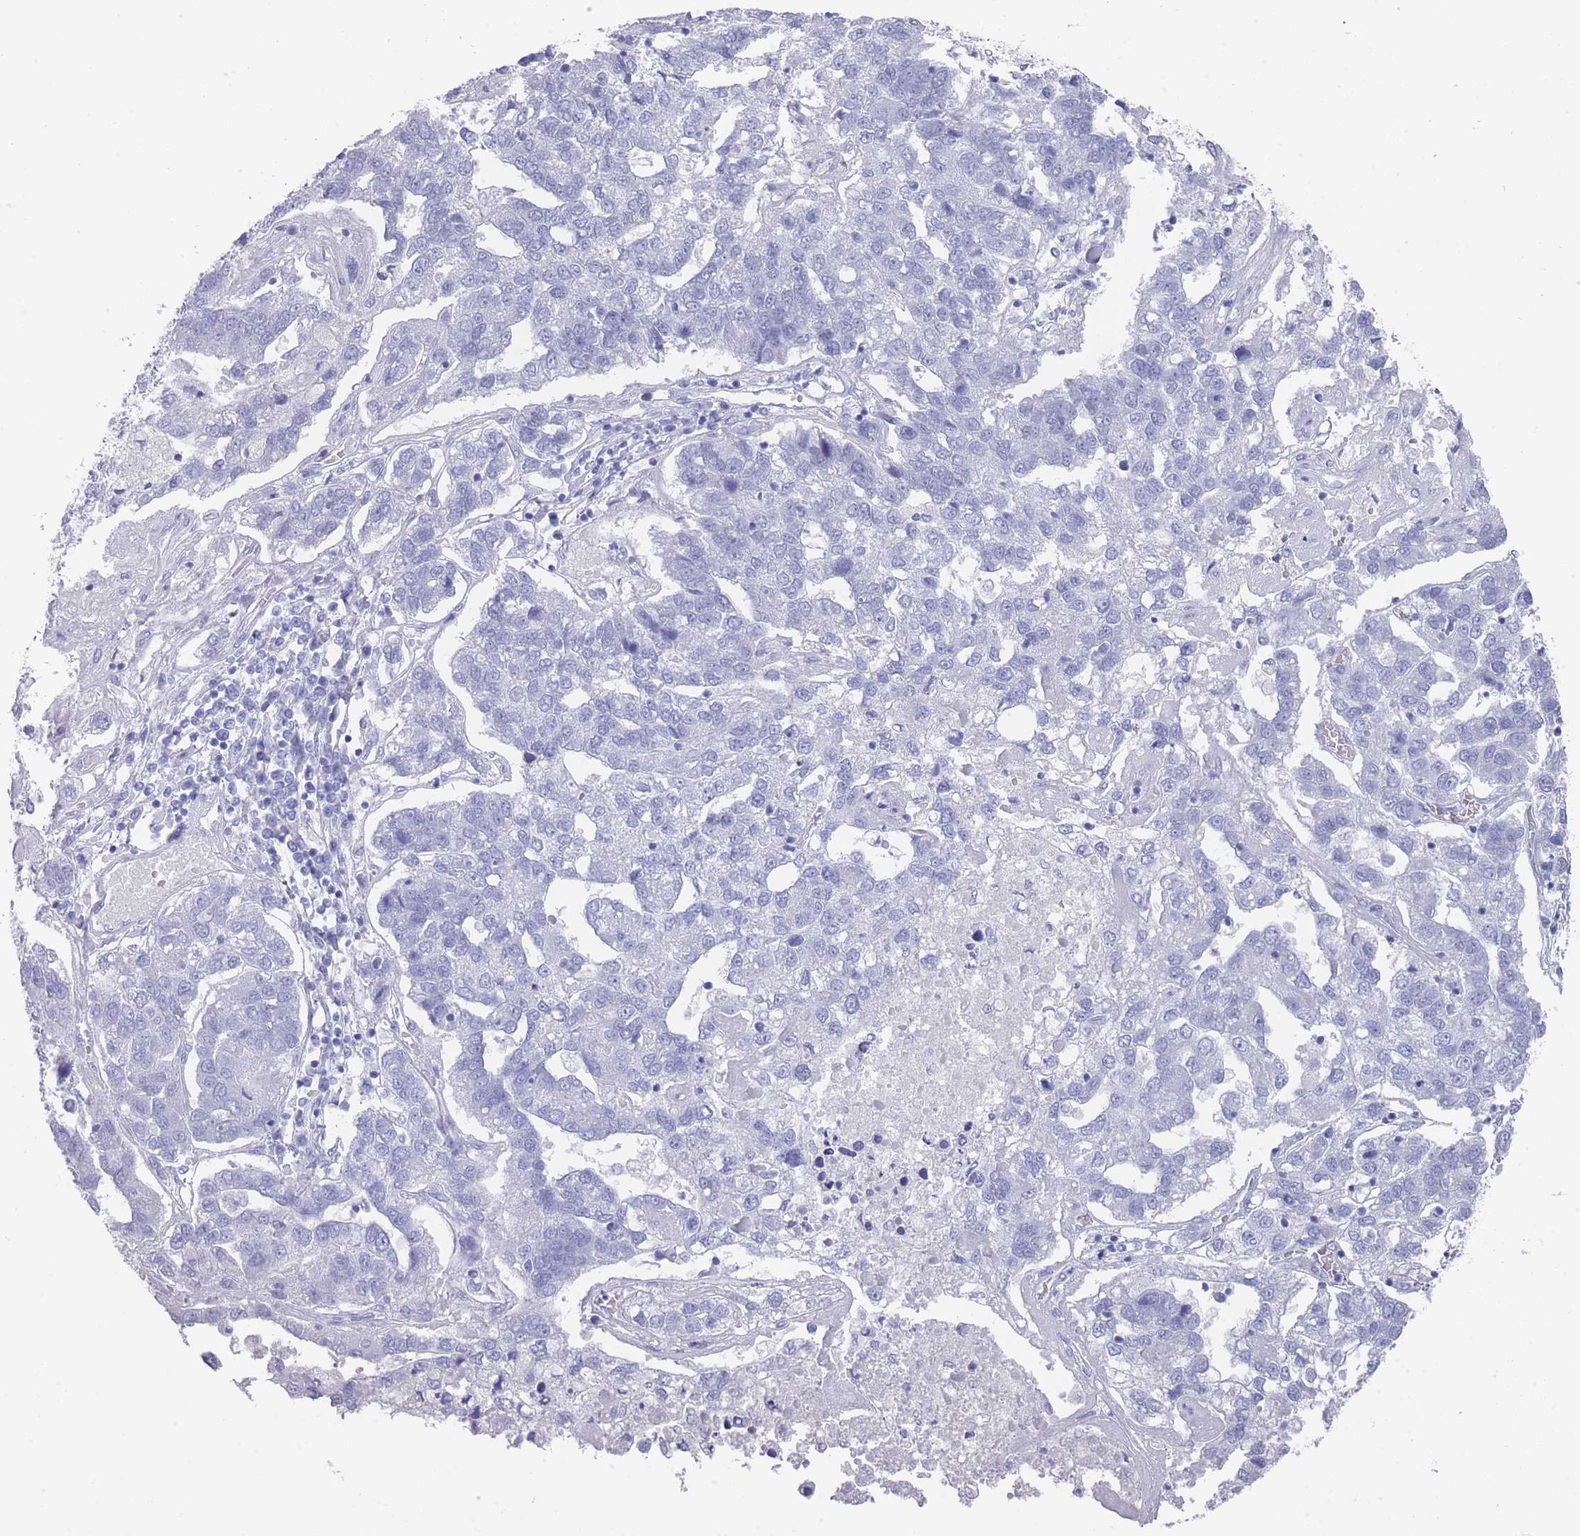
{"staining": {"intensity": "negative", "quantity": "none", "location": "none"}, "tissue": "pancreatic cancer", "cell_type": "Tumor cells", "image_type": "cancer", "snomed": [{"axis": "morphology", "description": "Adenocarcinoma, NOS"}, {"axis": "topography", "description": "Pancreas"}], "caption": "The immunohistochemistry (IHC) photomicrograph has no significant expression in tumor cells of pancreatic cancer (adenocarcinoma) tissue.", "gene": "RAB2B", "patient": {"sex": "female", "age": 61}}